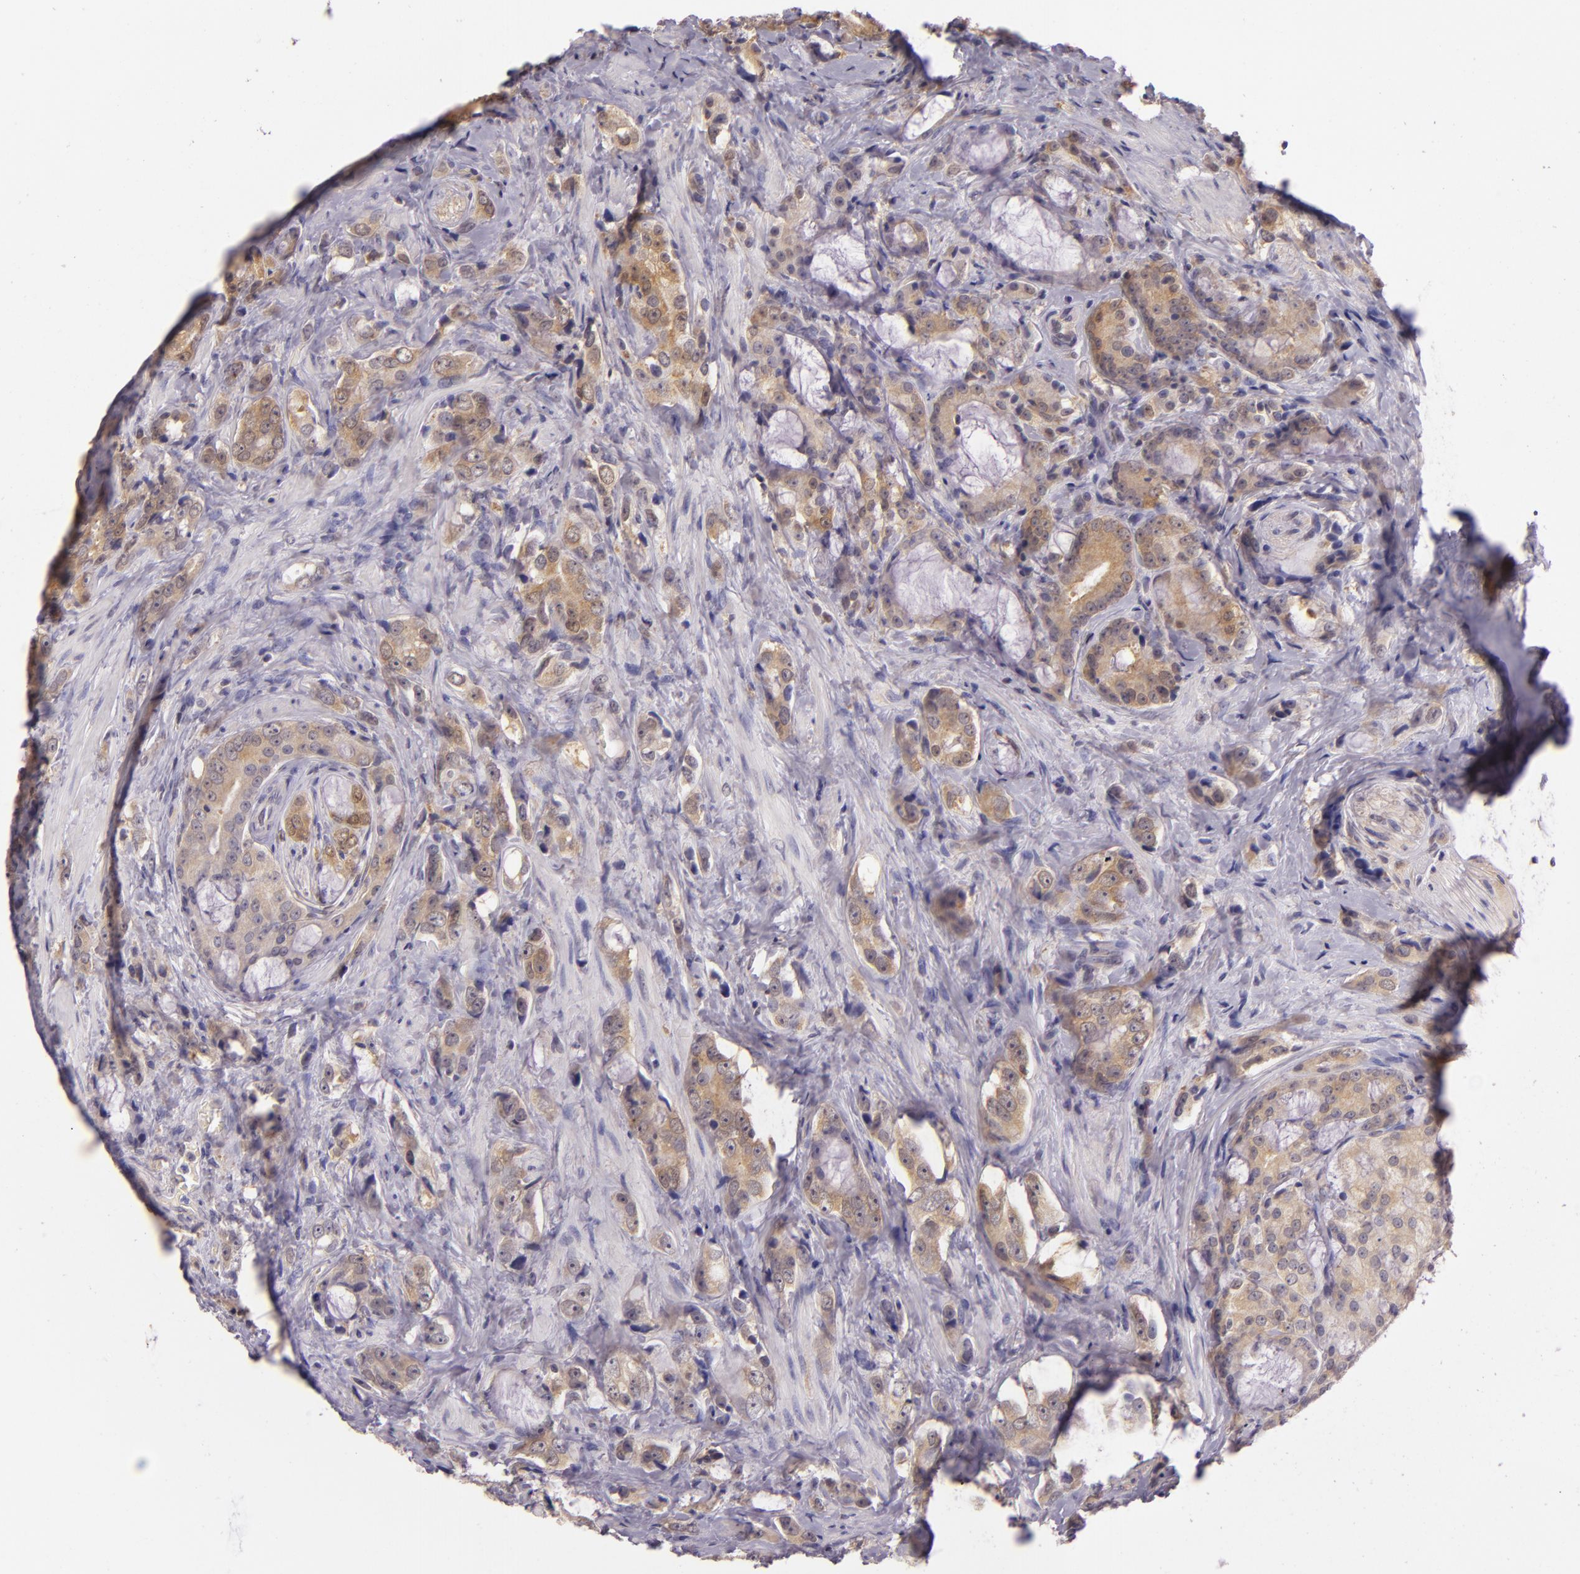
{"staining": {"intensity": "moderate", "quantity": "25%-75%", "location": "cytoplasmic/membranous"}, "tissue": "prostate cancer", "cell_type": "Tumor cells", "image_type": "cancer", "snomed": [{"axis": "morphology", "description": "Adenocarcinoma, Medium grade"}, {"axis": "topography", "description": "Prostate"}], "caption": "Prostate cancer (medium-grade adenocarcinoma) stained for a protein (brown) shows moderate cytoplasmic/membranous positive positivity in approximately 25%-75% of tumor cells.", "gene": "HSPA8", "patient": {"sex": "male", "age": 70}}